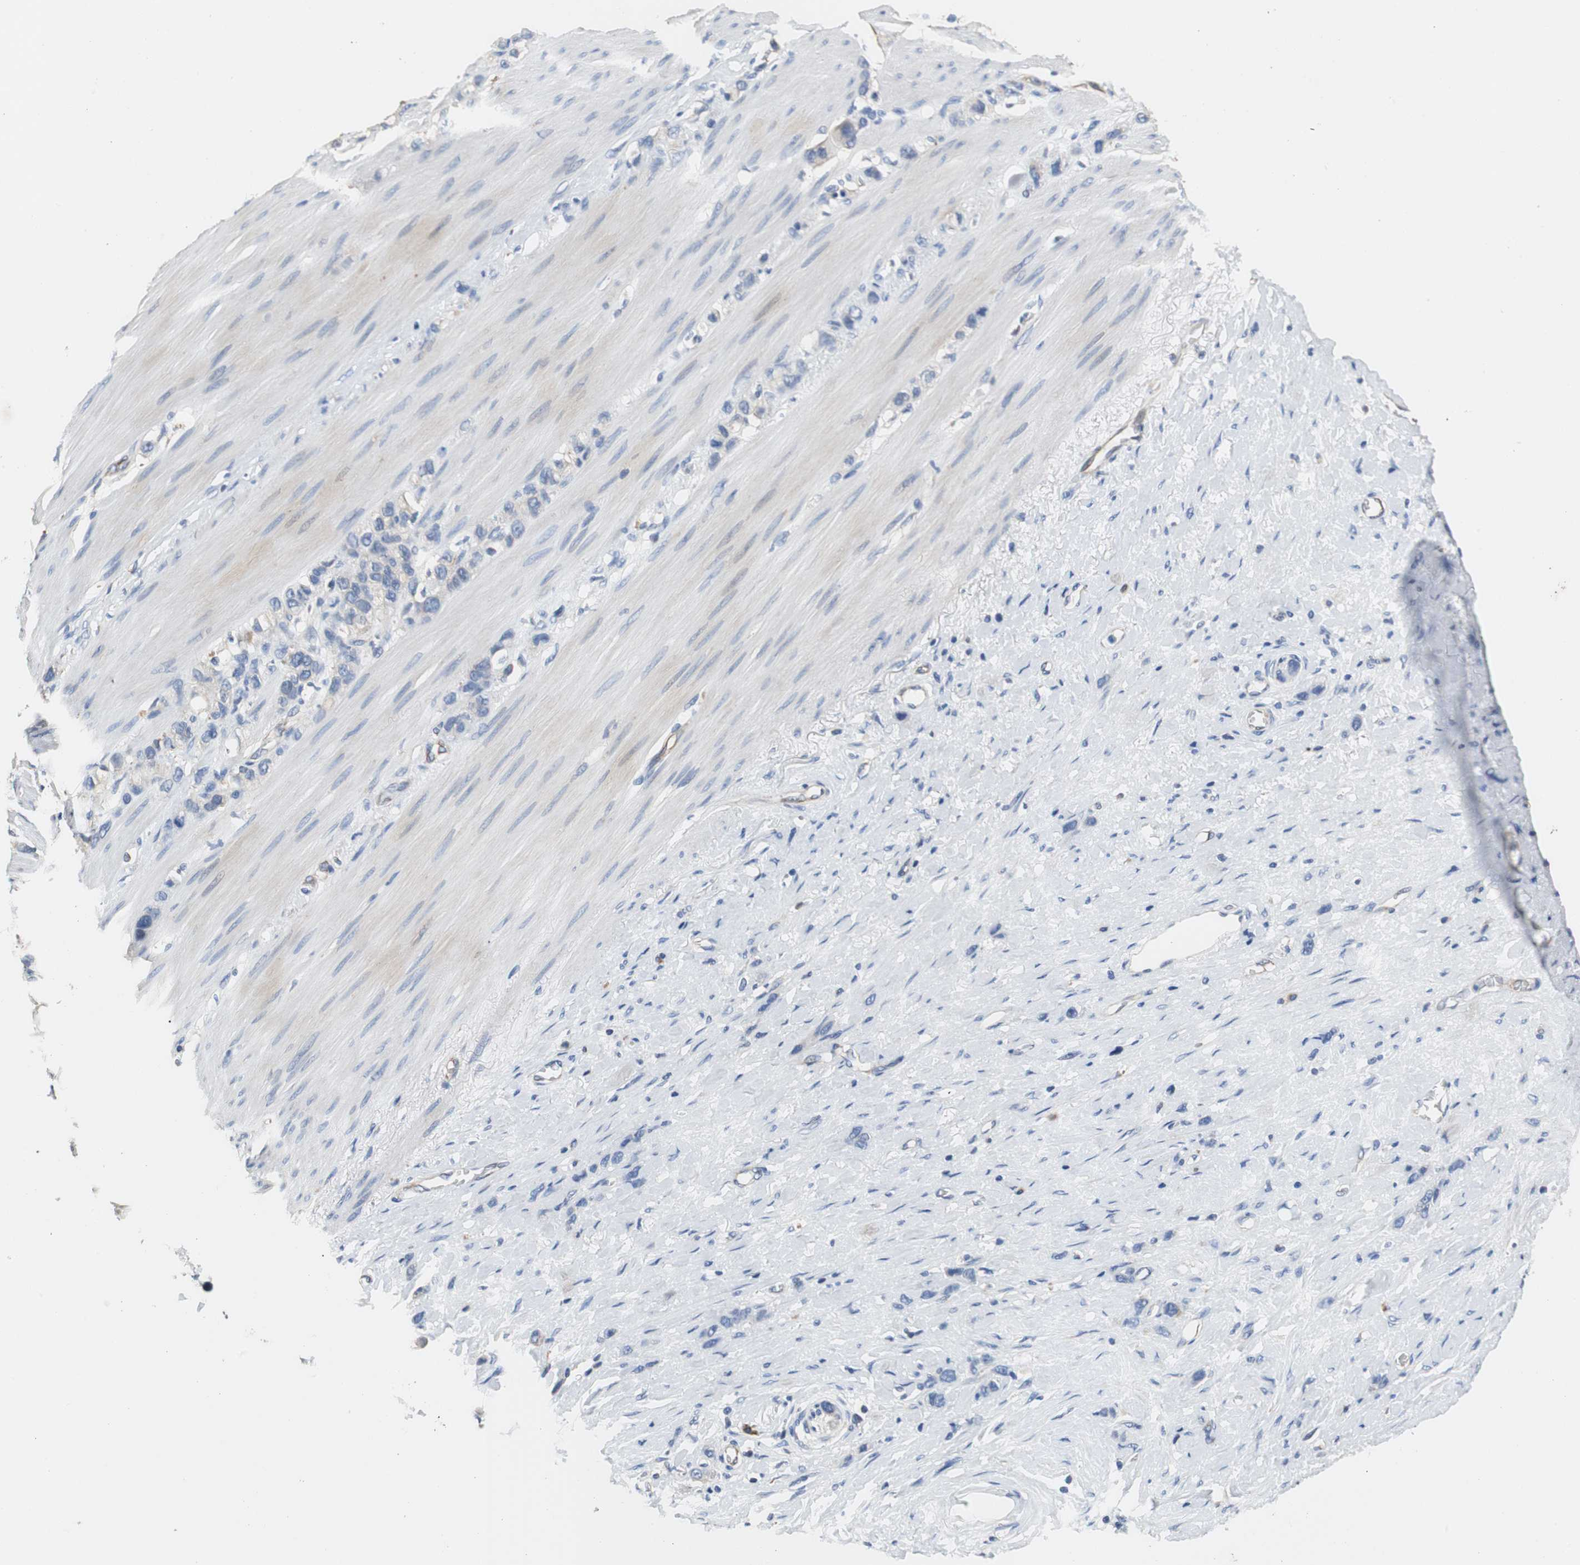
{"staining": {"intensity": "negative", "quantity": "none", "location": "none"}, "tissue": "stomach cancer", "cell_type": "Tumor cells", "image_type": "cancer", "snomed": [{"axis": "morphology", "description": "Normal tissue, NOS"}, {"axis": "morphology", "description": "Adenocarcinoma, NOS"}, {"axis": "morphology", "description": "Adenocarcinoma, High grade"}, {"axis": "topography", "description": "Stomach, upper"}, {"axis": "topography", "description": "Stomach"}], "caption": "High magnification brightfield microscopy of stomach cancer (adenocarcinoma) stained with DAB (brown) and counterstained with hematoxylin (blue): tumor cells show no significant staining.", "gene": "PCK1", "patient": {"sex": "female", "age": 65}}